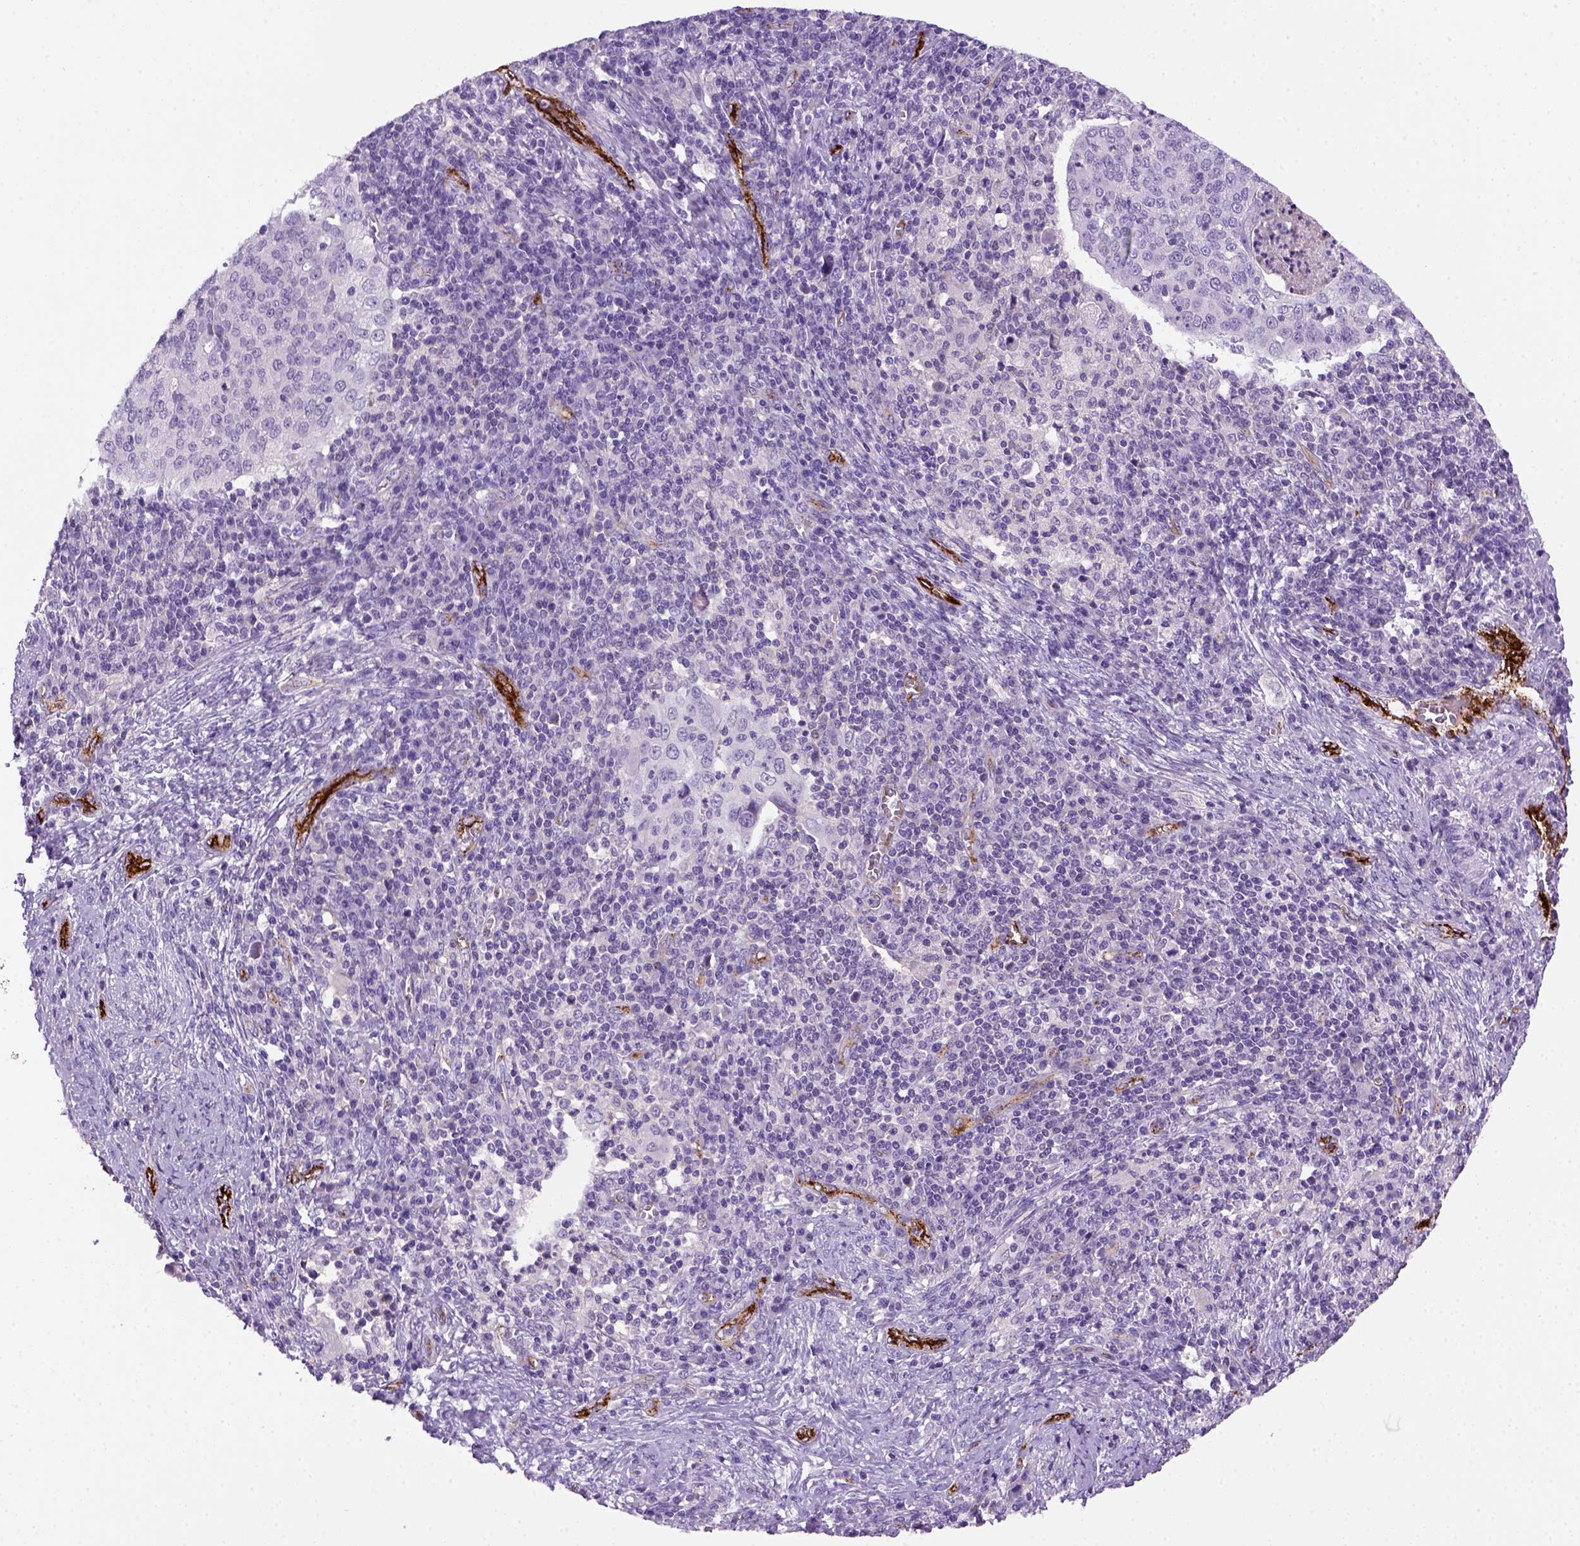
{"staining": {"intensity": "negative", "quantity": "none", "location": "none"}, "tissue": "cervical cancer", "cell_type": "Tumor cells", "image_type": "cancer", "snomed": [{"axis": "morphology", "description": "Squamous cell carcinoma, NOS"}, {"axis": "topography", "description": "Cervix"}], "caption": "An image of cervical cancer (squamous cell carcinoma) stained for a protein demonstrates no brown staining in tumor cells.", "gene": "VWF", "patient": {"sex": "female", "age": 39}}